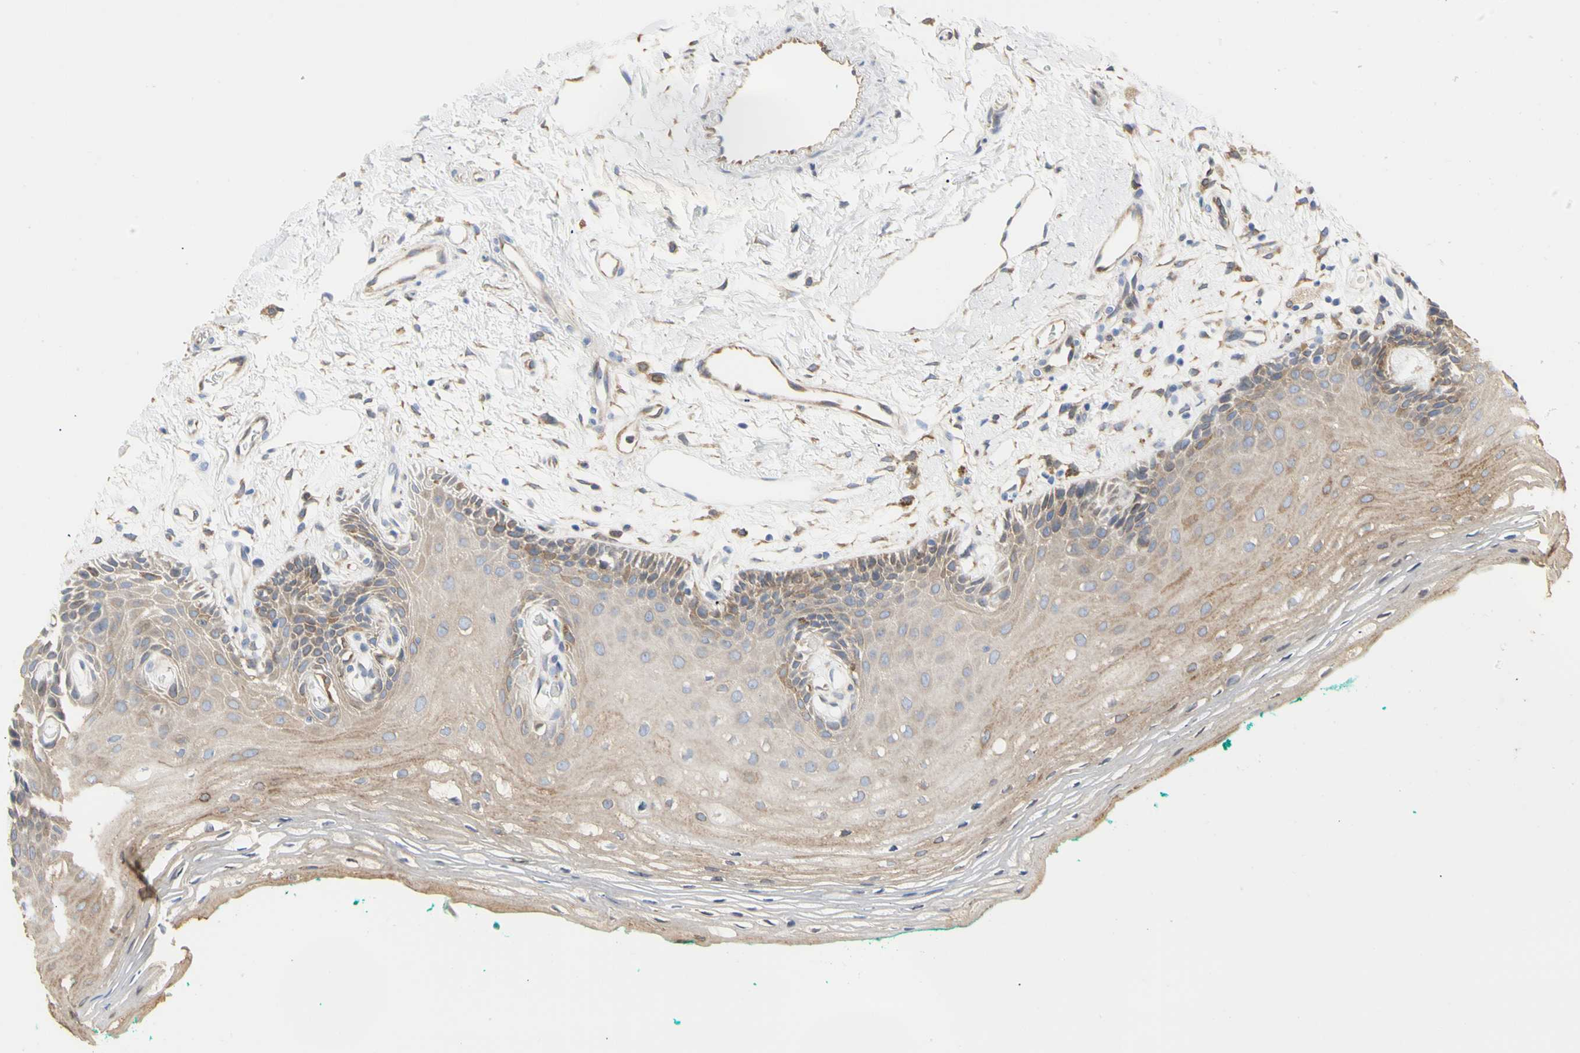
{"staining": {"intensity": "moderate", "quantity": ">75%", "location": "cytoplasmic/membranous"}, "tissue": "oral mucosa", "cell_type": "Squamous epithelial cells", "image_type": "normal", "snomed": [{"axis": "morphology", "description": "Normal tissue, NOS"}, {"axis": "topography", "description": "Skeletal muscle"}, {"axis": "topography", "description": "Oral tissue"}, {"axis": "topography", "description": "Peripheral nerve tissue"}], "caption": "IHC (DAB (3,3'-diaminobenzidine)) staining of normal oral mucosa displays moderate cytoplasmic/membranous protein positivity in approximately >75% of squamous epithelial cells.", "gene": "ERLIN1", "patient": {"sex": "female", "age": 84}}